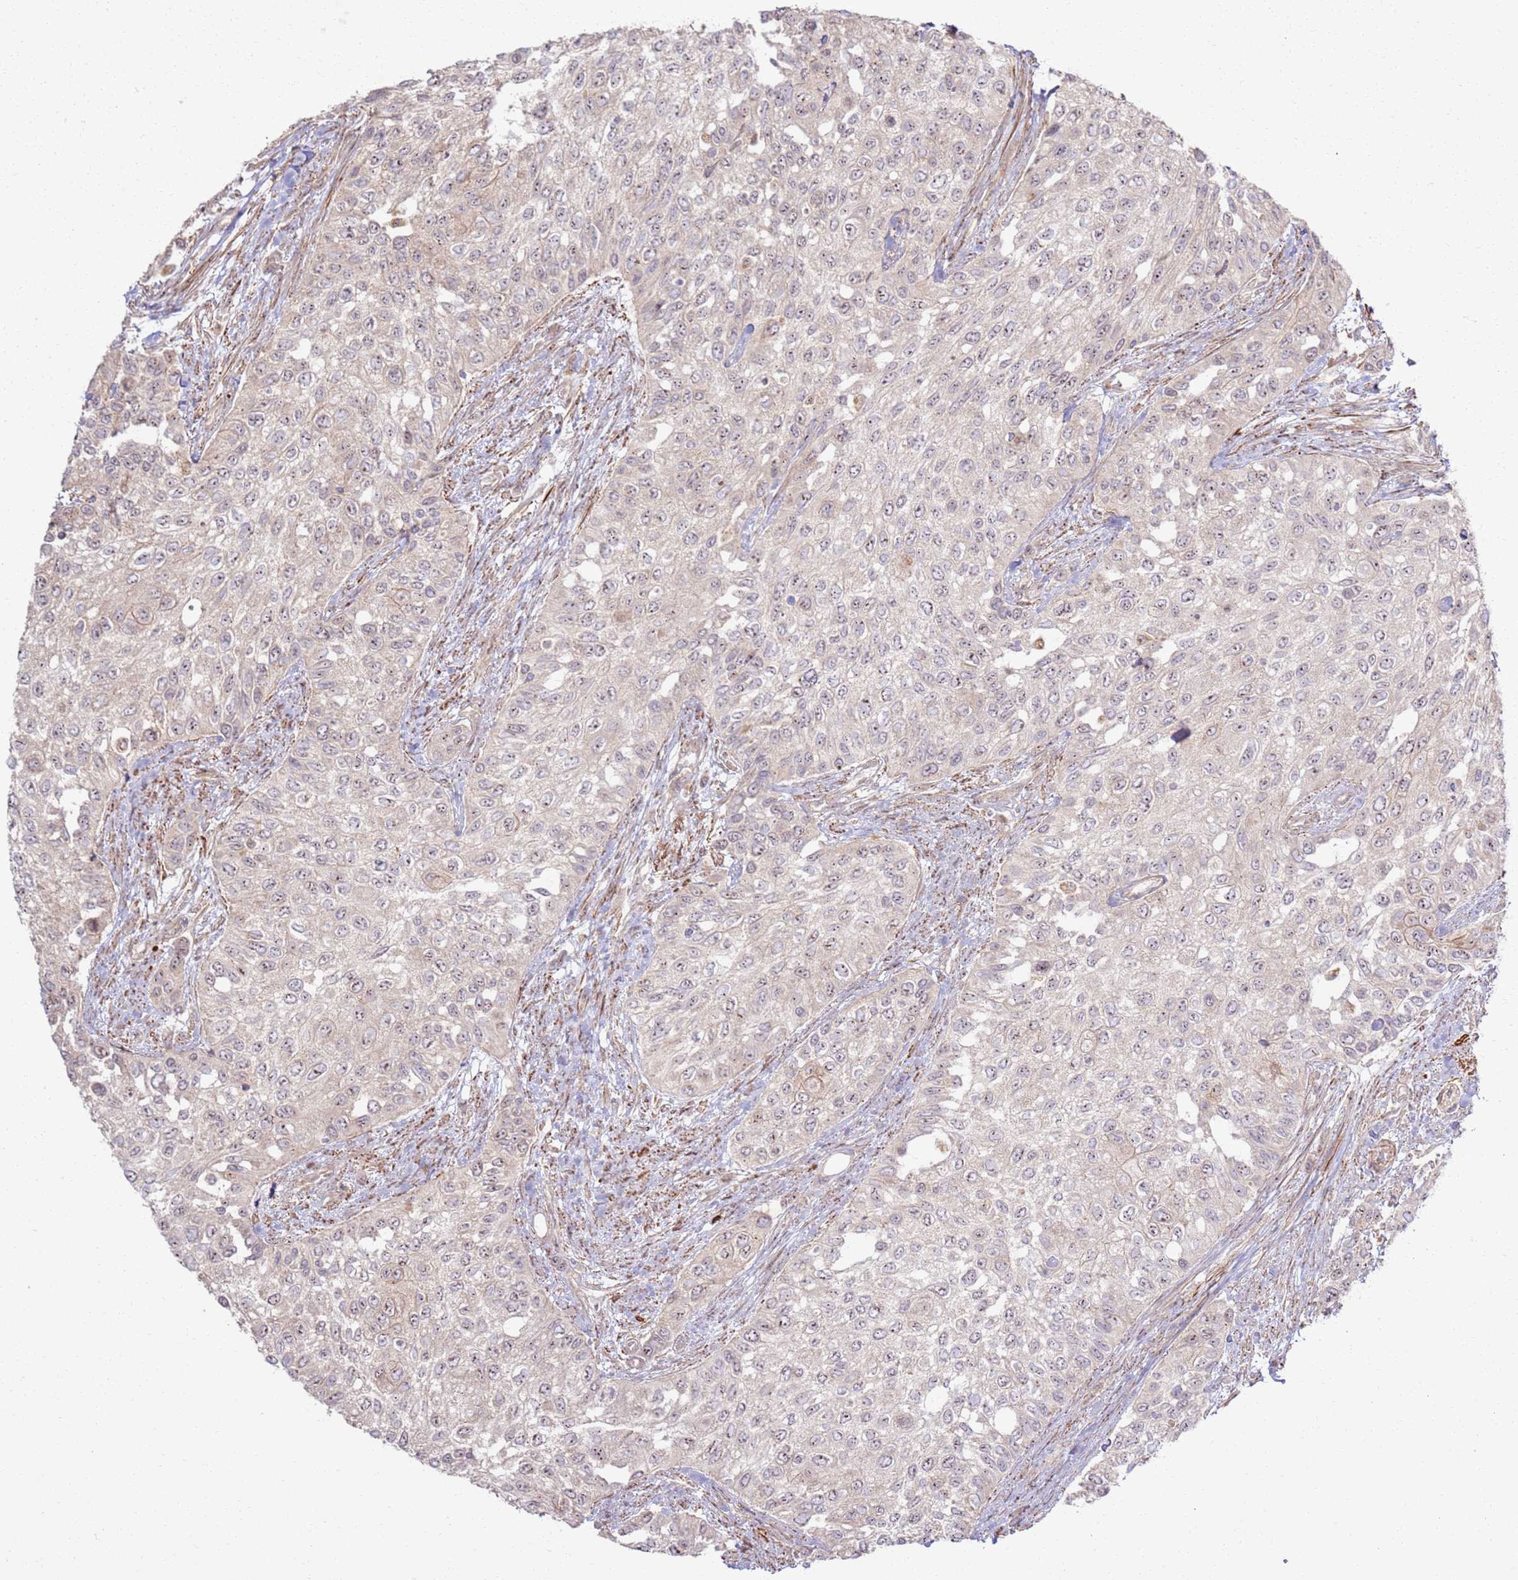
{"staining": {"intensity": "moderate", "quantity": "<25%", "location": "nuclear"}, "tissue": "urothelial cancer", "cell_type": "Tumor cells", "image_type": "cancer", "snomed": [{"axis": "morphology", "description": "Normal tissue, NOS"}, {"axis": "morphology", "description": "Urothelial carcinoma, High grade"}, {"axis": "topography", "description": "Vascular tissue"}, {"axis": "topography", "description": "Urinary bladder"}], "caption": "About <25% of tumor cells in high-grade urothelial carcinoma demonstrate moderate nuclear protein positivity as visualized by brown immunohistochemical staining.", "gene": "CNPY1", "patient": {"sex": "female", "age": 56}}